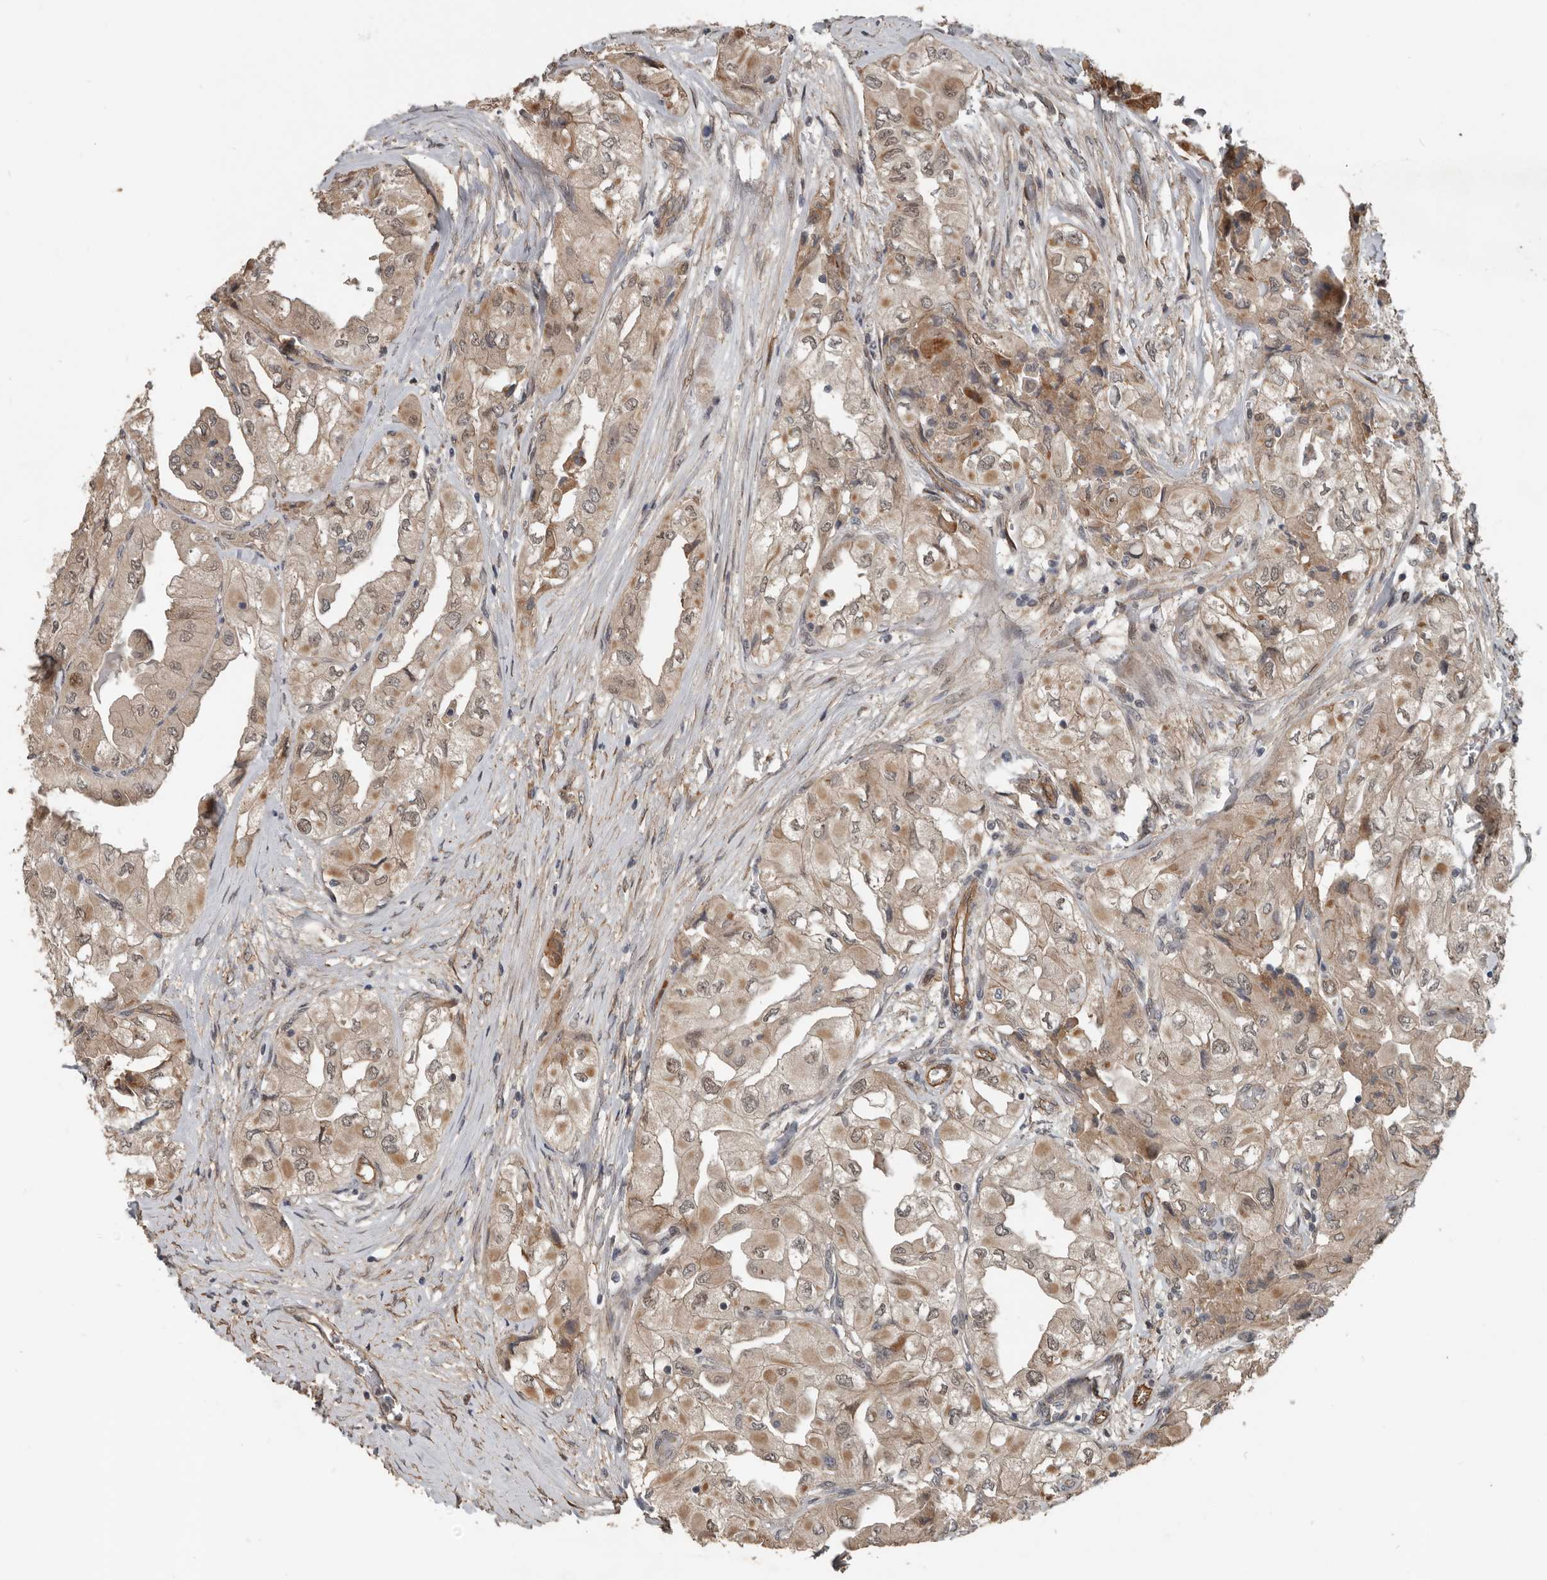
{"staining": {"intensity": "moderate", "quantity": ">75%", "location": "cytoplasmic/membranous,nuclear"}, "tissue": "thyroid cancer", "cell_type": "Tumor cells", "image_type": "cancer", "snomed": [{"axis": "morphology", "description": "Papillary adenocarcinoma, NOS"}, {"axis": "topography", "description": "Thyroid gland"}], "caption": "Immunohistochemistry (IHC) (DAB (3,3'-diaminobenzidine)) staining of human thyroid papillary adenocarcinoma shows moderate cytoplasmic/membranous and nuclear protein staining in about >75% of tumor cells.", "gene": "YOD1", "patient": {"sex": "female", "age": 59}}